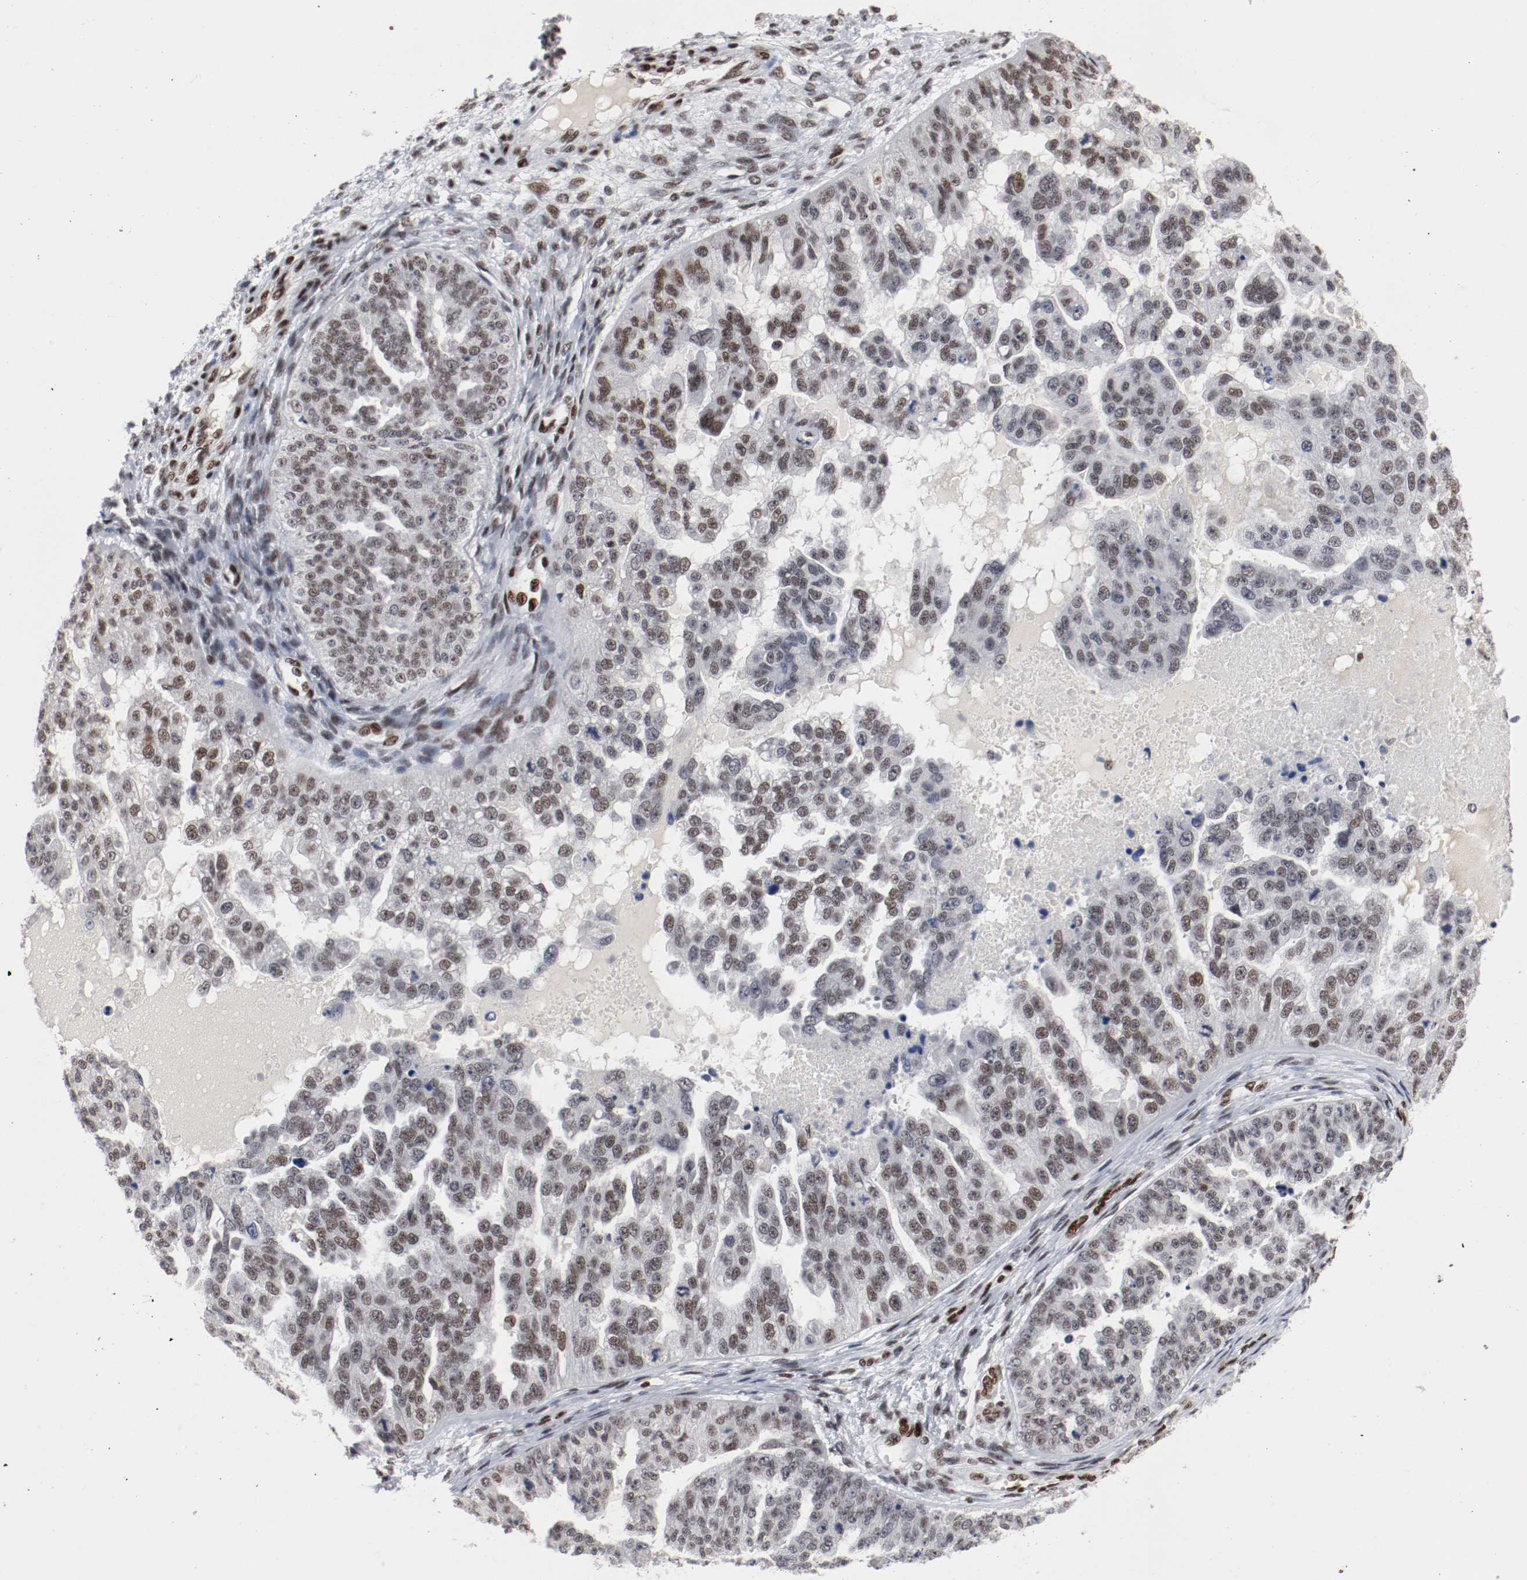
{"staining": {"intensity": "weak", "quantity": "<25%", "location": "nuclear"}, "tissue": "ovarian cancer", "cell_type": "Tumor cells", "image_type": "cancer", "snomed": [{"axis": "morphology", "description": "Cystadenocarcinoma, serous, NOS"}, {"axis": "topography", "description": "Ovary"}], "caption": "Tumor cells show no significant positivity in ovarian cancer. Brightfield microscopy of IHC stained with DAB (brown) and hematoxylin (blue), captured at high magnification.", "gene": "MEF2D", "patient": {"sex": "female", "age": 58}}